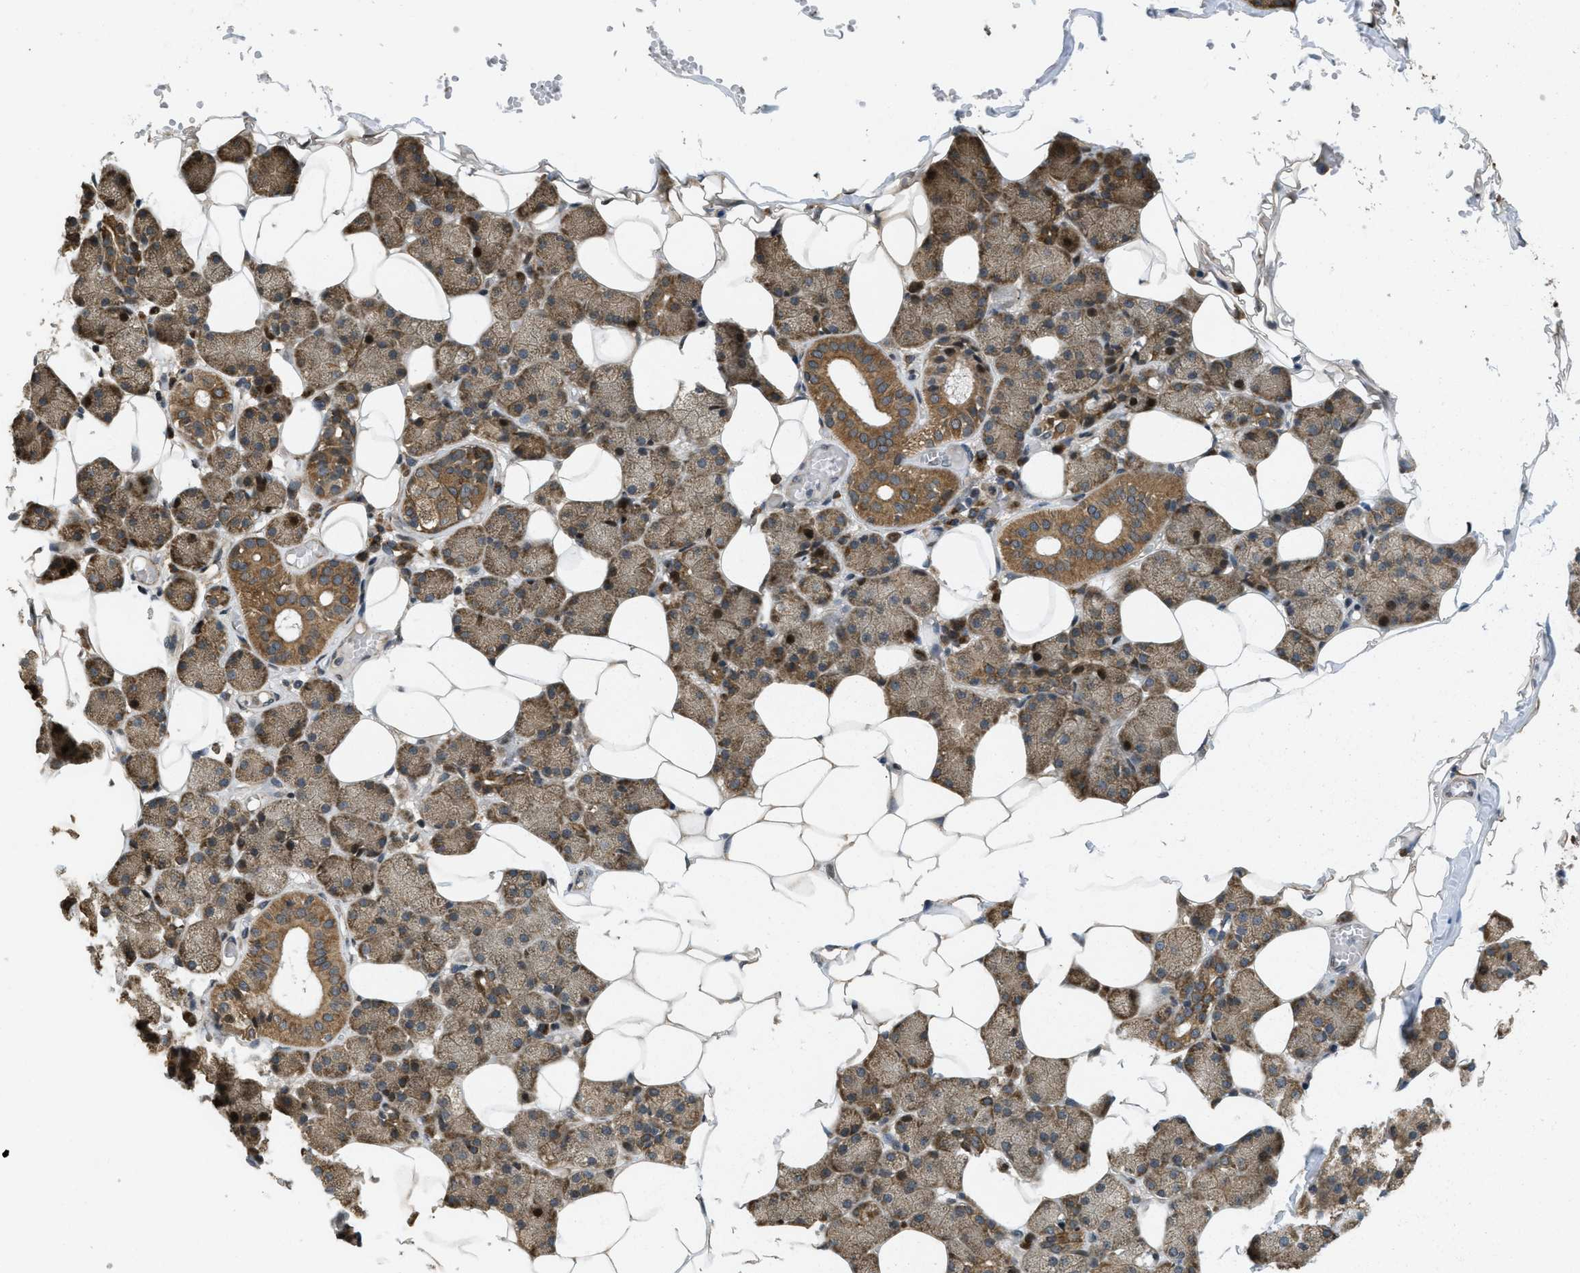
{"staining": {"intensity": "moderate", "quantity": ">75%", "location": "cytoplasmic/membranous"}, "tissue": "salivary gland", "cell_type": "Glandular cells", "image_type": "normal", "snomed": [{"axis": "morphology", "description": "Normal tissue, NOS"}, {"axis": "topography", "description": "Salivary gland"}], "caption": "Moderate cytoplasmic/membranous positivity is seen in about >75% of glandular cells in unremarkable salivary gland. The staining was performed using DAB (3,3'-diaminobenzidine) to visualize the protein expression in brown, while the nuclei were stained in blue with hematoxylin (Magnification: 20x).", "gene": "IFNLR1", "patient": {"sex": "female", "age": 33}}